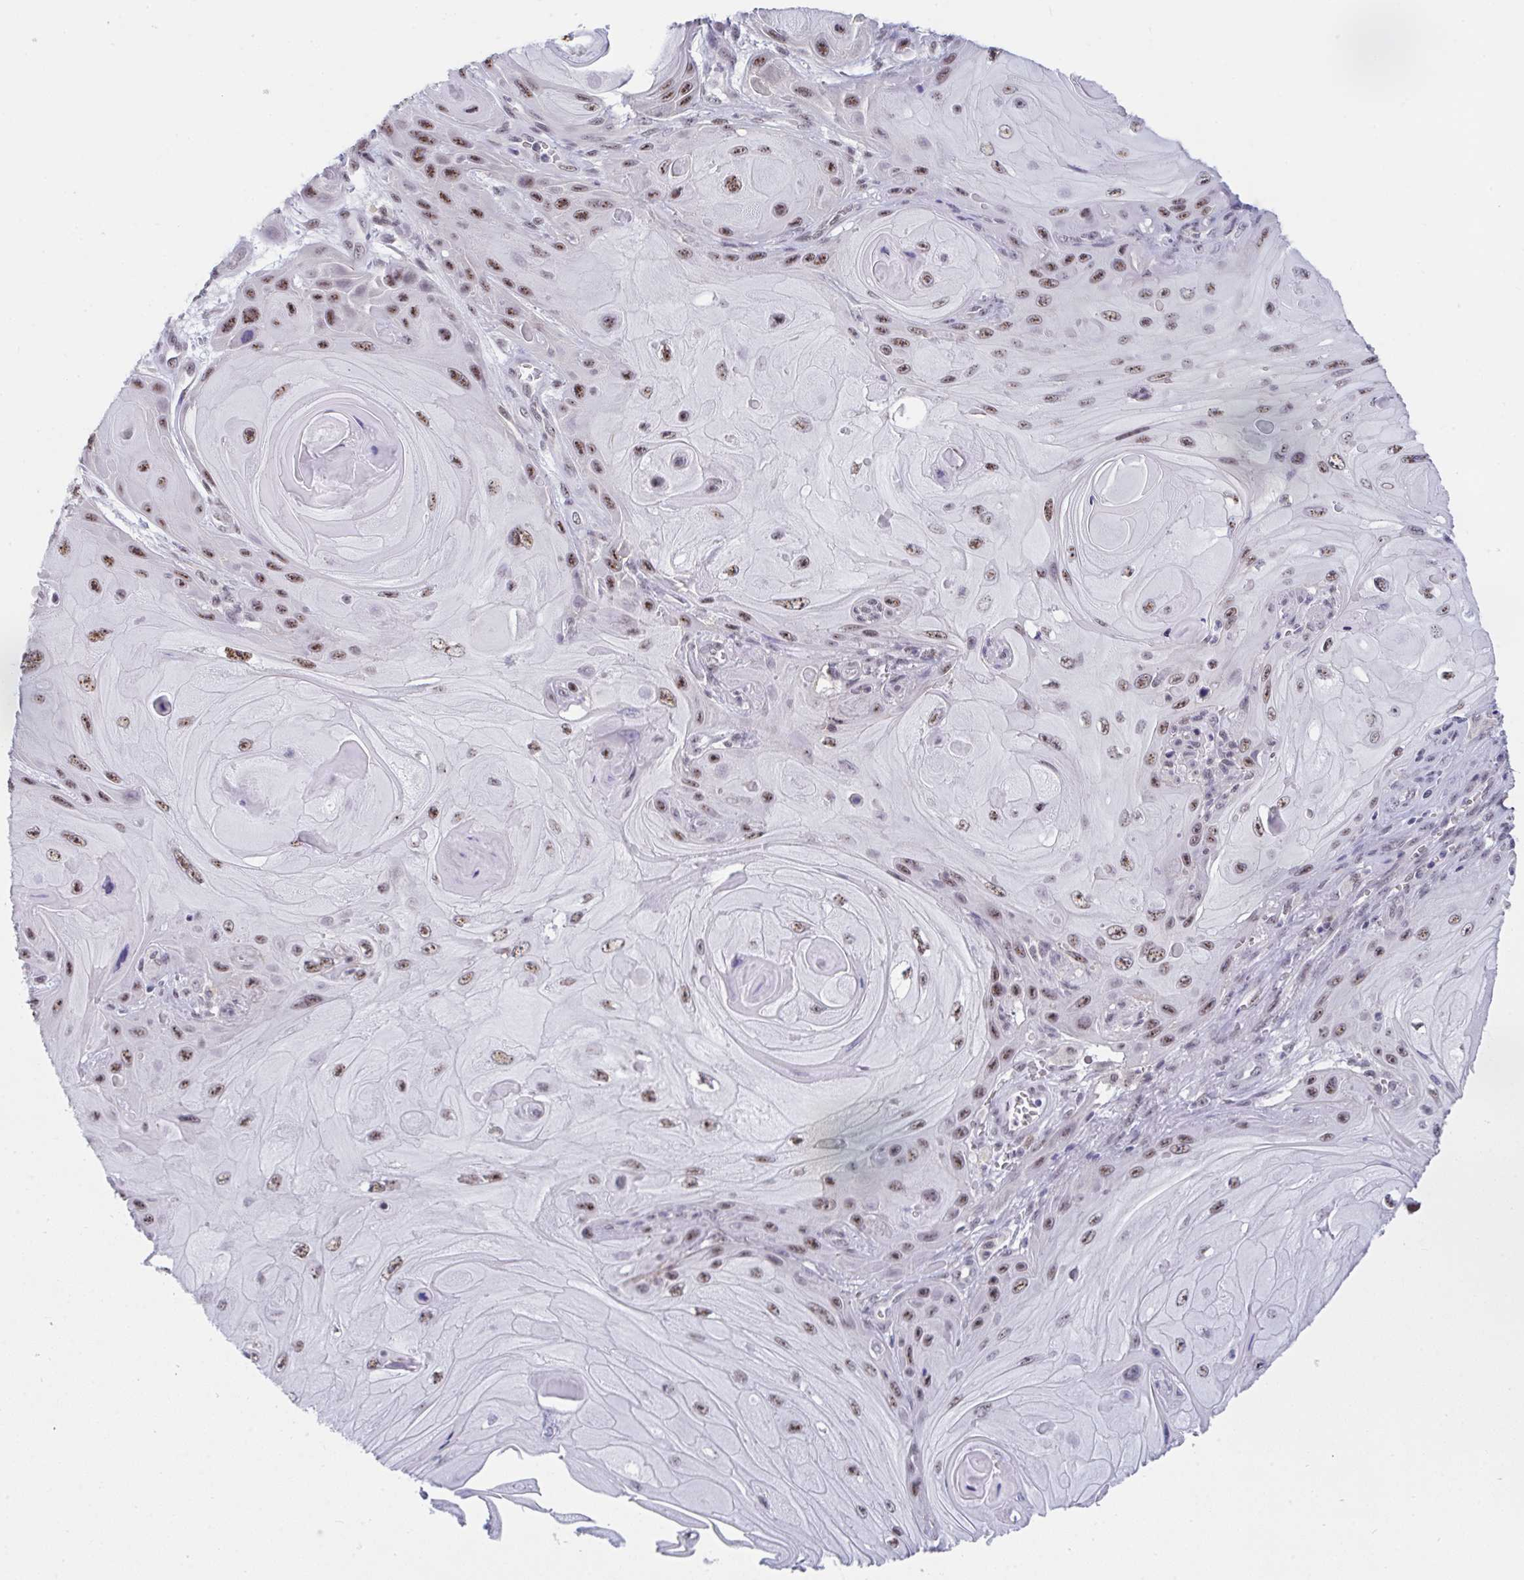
{"staining": {"intensity": "moderate", "quantity": ">75%", "location": "nuclear"}, "tissue": "skin cancer", "cell_type": "Tumor cells", "image_type": "cancer", "snomed": [{"axis": "morphology", "description": "Squamous cell carcinoma, NOS"}, {"axis": "topography", "description": "Skin"}], "caption": "A brown stain labels moderate nuclear expression of a protein in human squamous cell carcinoma (skin) tumor cells.", "gene": "PRR14", "patient": {"sex": "female", "age": 94}}